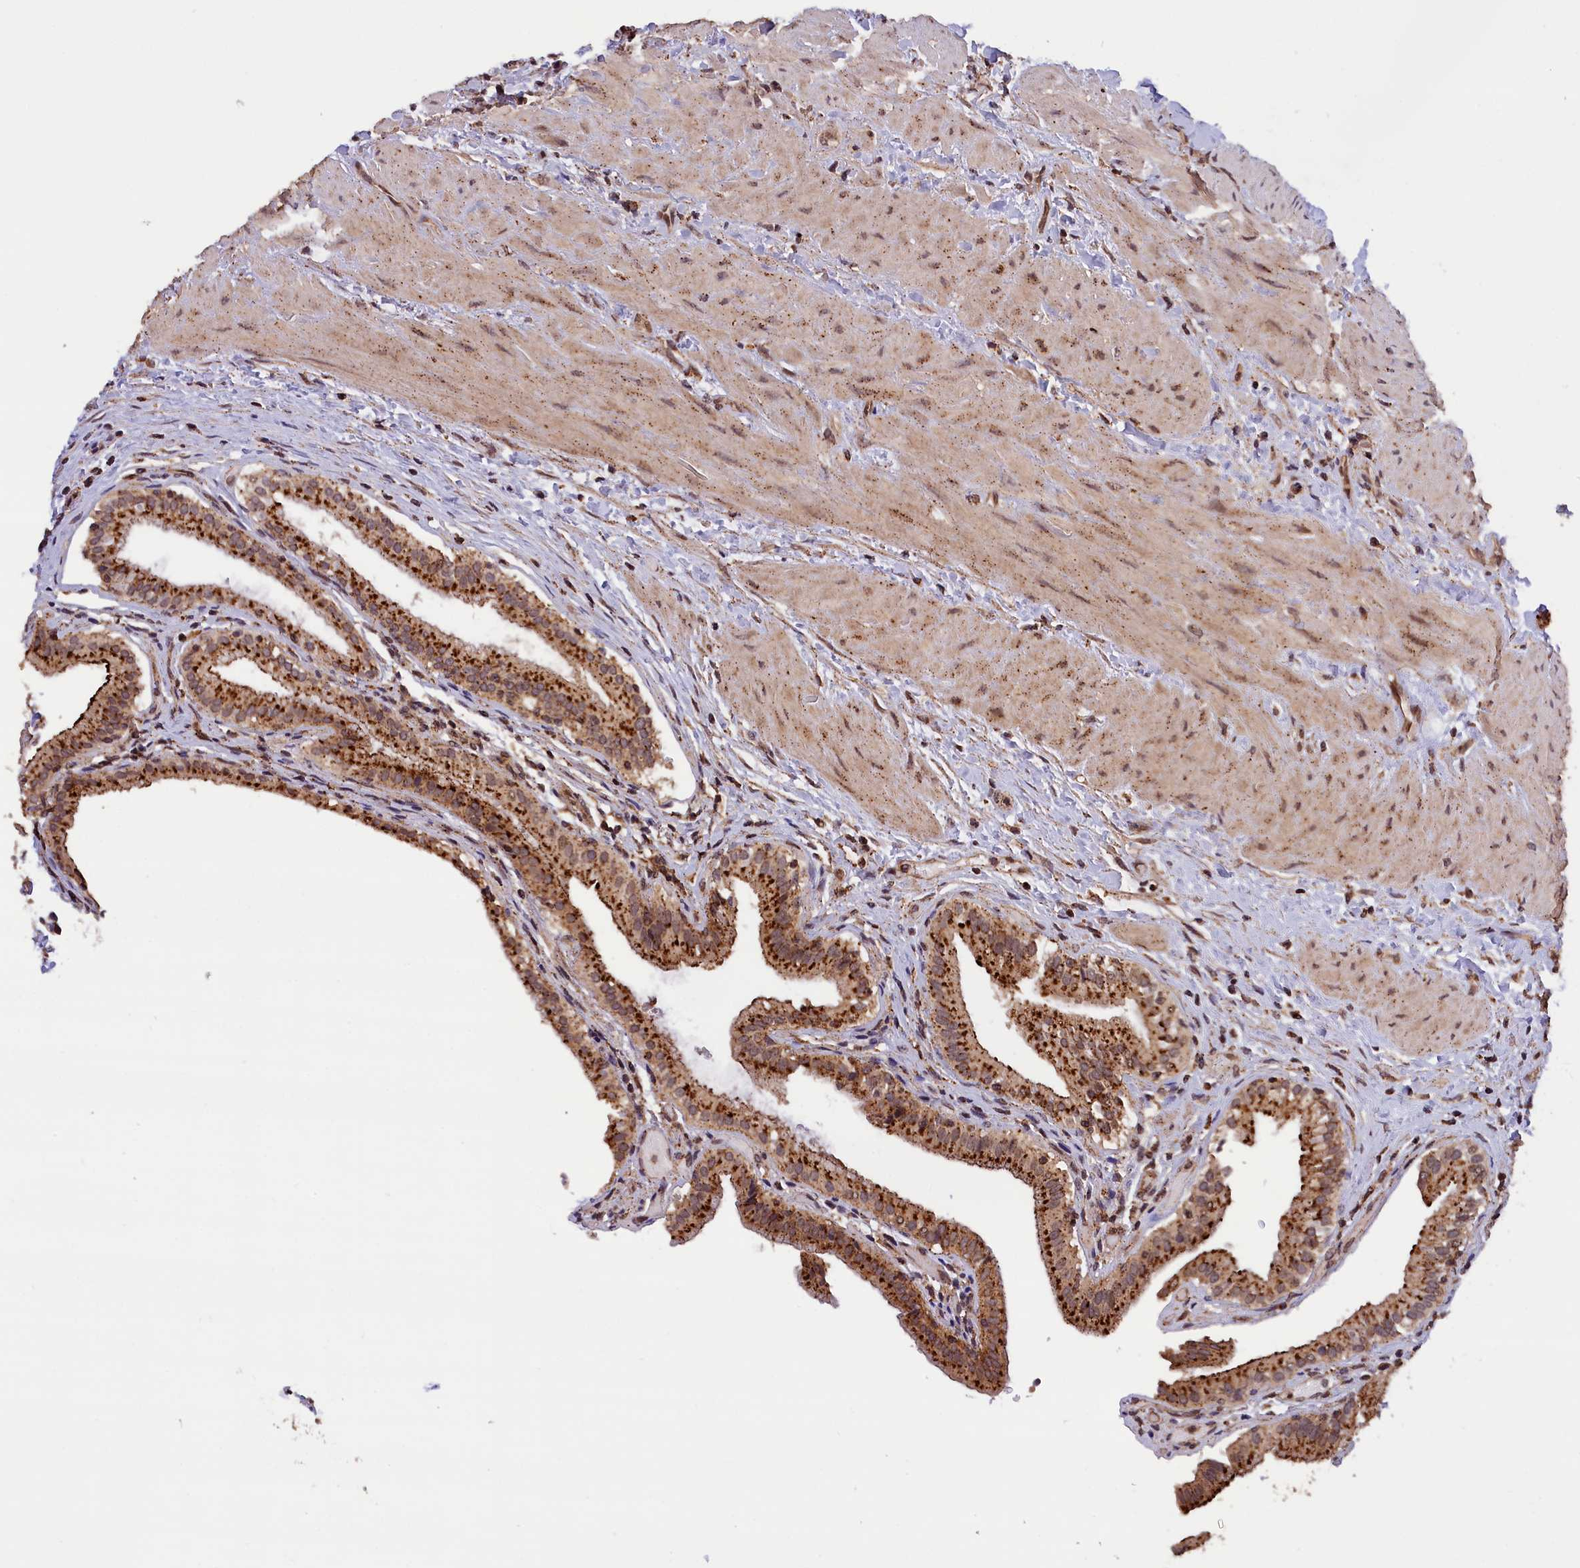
{"staining": {"intensity": "strong", "quantity": ">75%", "location": "cytoplasmic/membranous"}, "tissue": "gallbladder", "cell_type": "Glandular cells", "image_type": "normal", "snomed": [{"axis": "morphology", "description": "Normal tissue, NOS"}, {"axis": "topography", "description": "Gallbladder"}], "caption": "This is a histology image of immunohistochemistry staining of benign gallbladder, which shows strong expression in the cytoplasmic/membranous of glandular cells.", "gene": "IST1", "patient": {"sex": "male", "age": 24}}